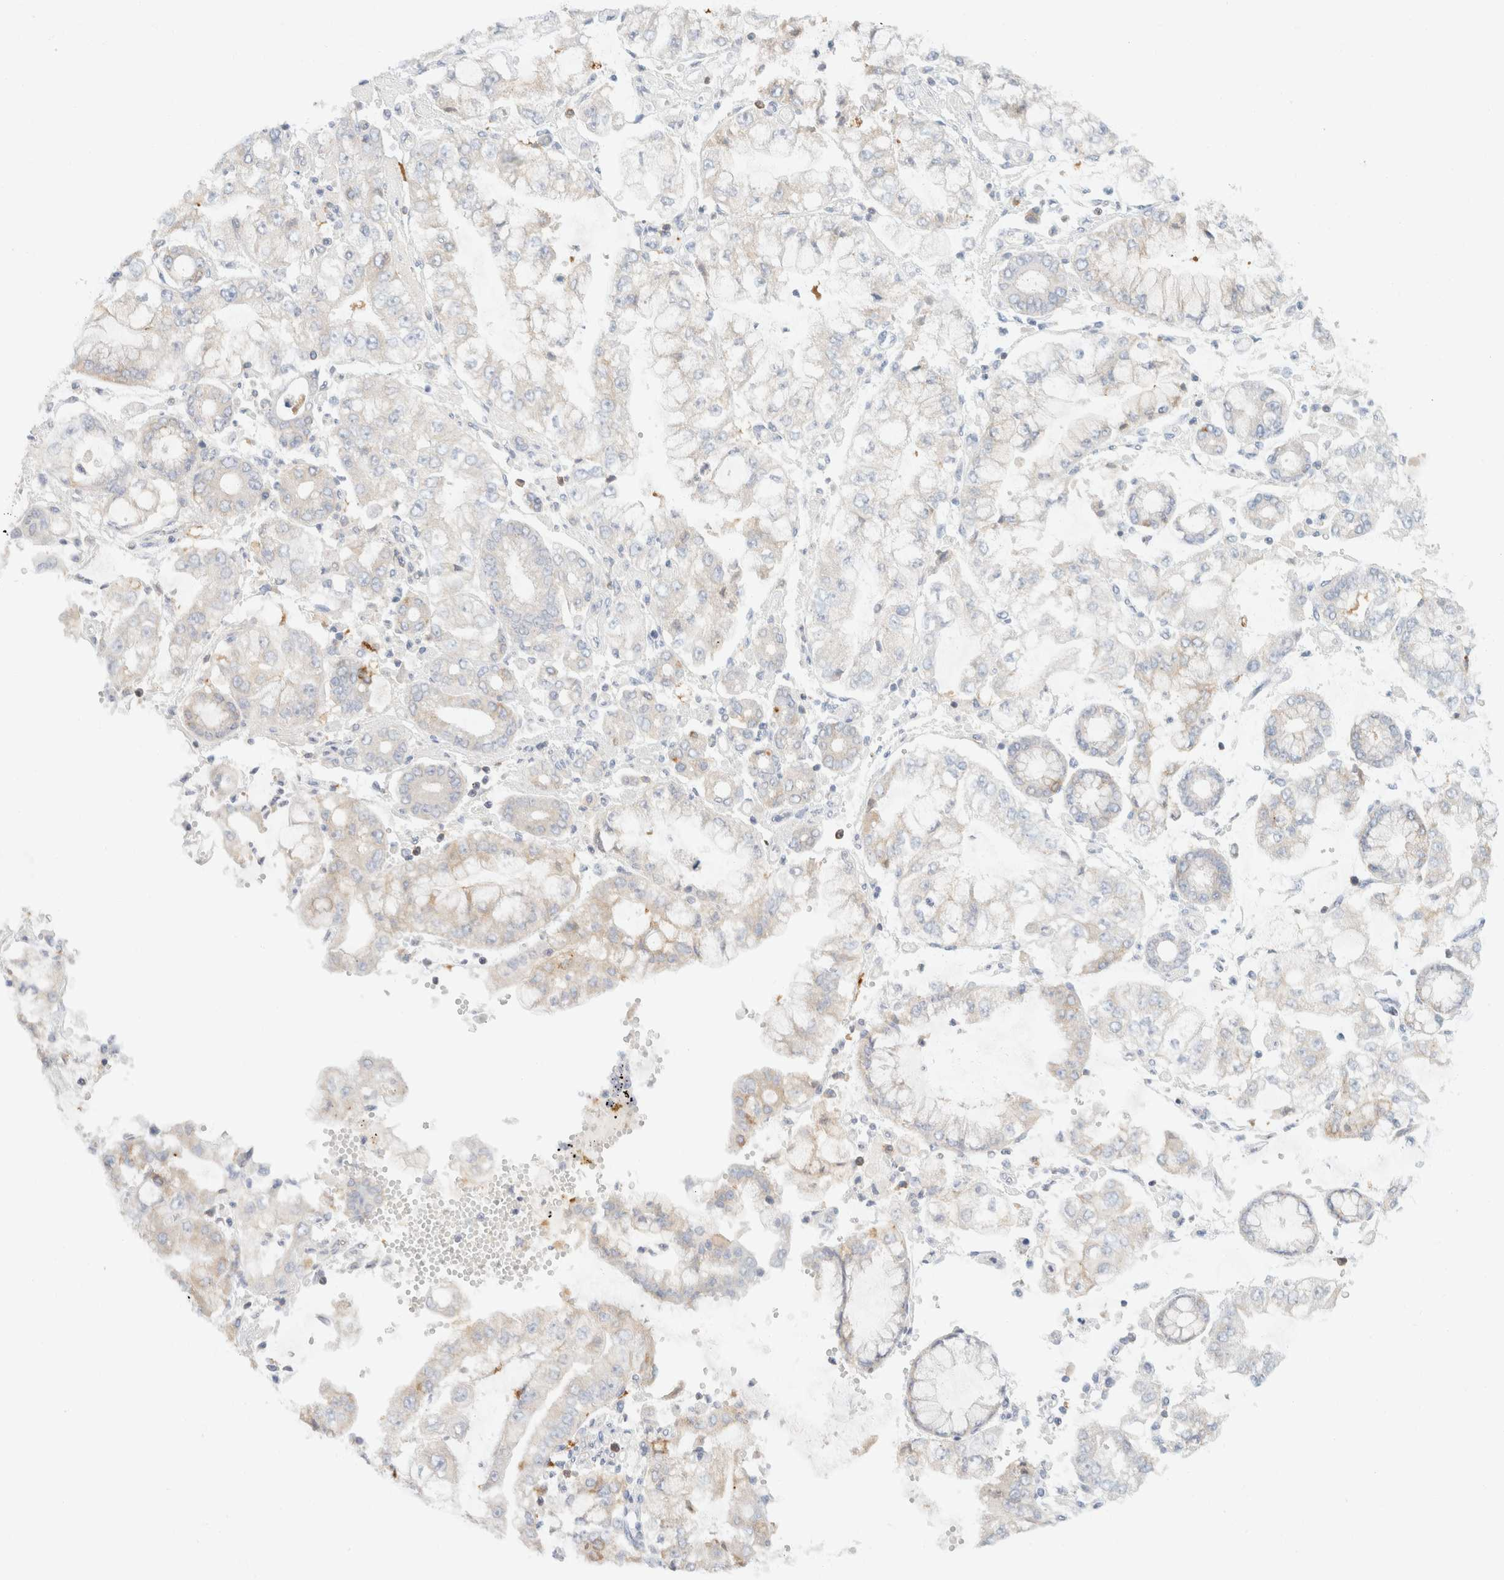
{"staining": {"intensity": "negative", "quantity": "none", "location": "none"}, "tissue": "stomach cancer", "cell_type": "Tumor cells", "image_type": "cancer", "snomed": [{"axis": "morphology", "description": "Adenocarcinoma, NOS"}, {"axis": "topography", "description": "Stomach"}], "caption": "Tumor cells are negative for protein expression in human stomach adenocarcinoma.", "gene": "SH3GLB2", "patient": {"sex": "male", "age": 76}}